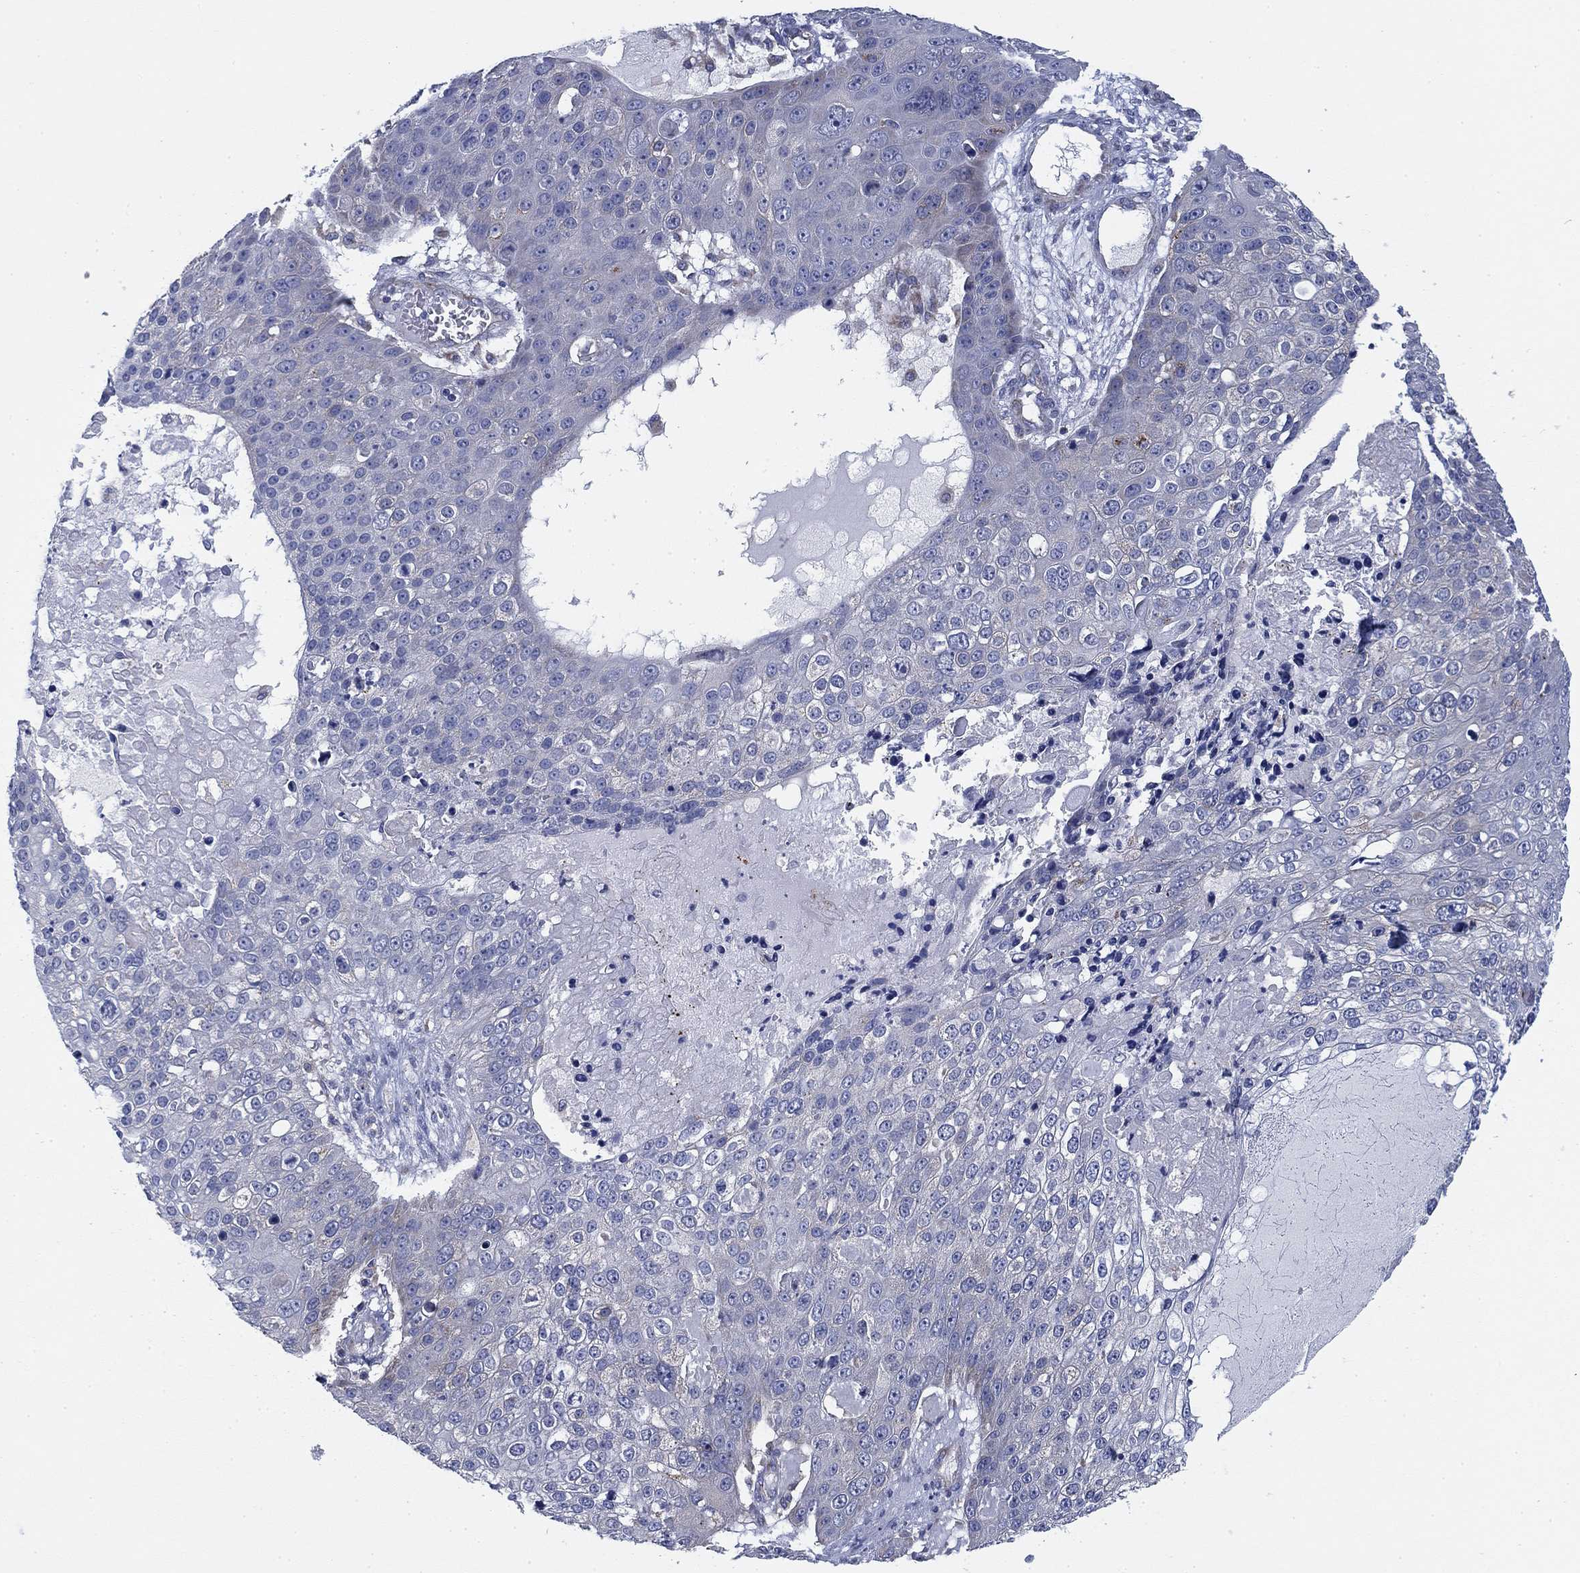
{"staining": {"intensity": "negative", "quantity": "none", "location": "none"}, "tissue": "skin cancer", "cell_type": "Tumor cells", "image_type": "cancer", "snomed": [{"axis": "morphology", "description": "Squamous cell carcinoma, NOS"}, {"axis": "topography", "description": "Skin"}], "caption": "Image shows no protein staining in tumor cells of skin squamous cell carcinoma tissue.", "gene": "NACAD", "patient": {"sex": "male", "age": 71}}